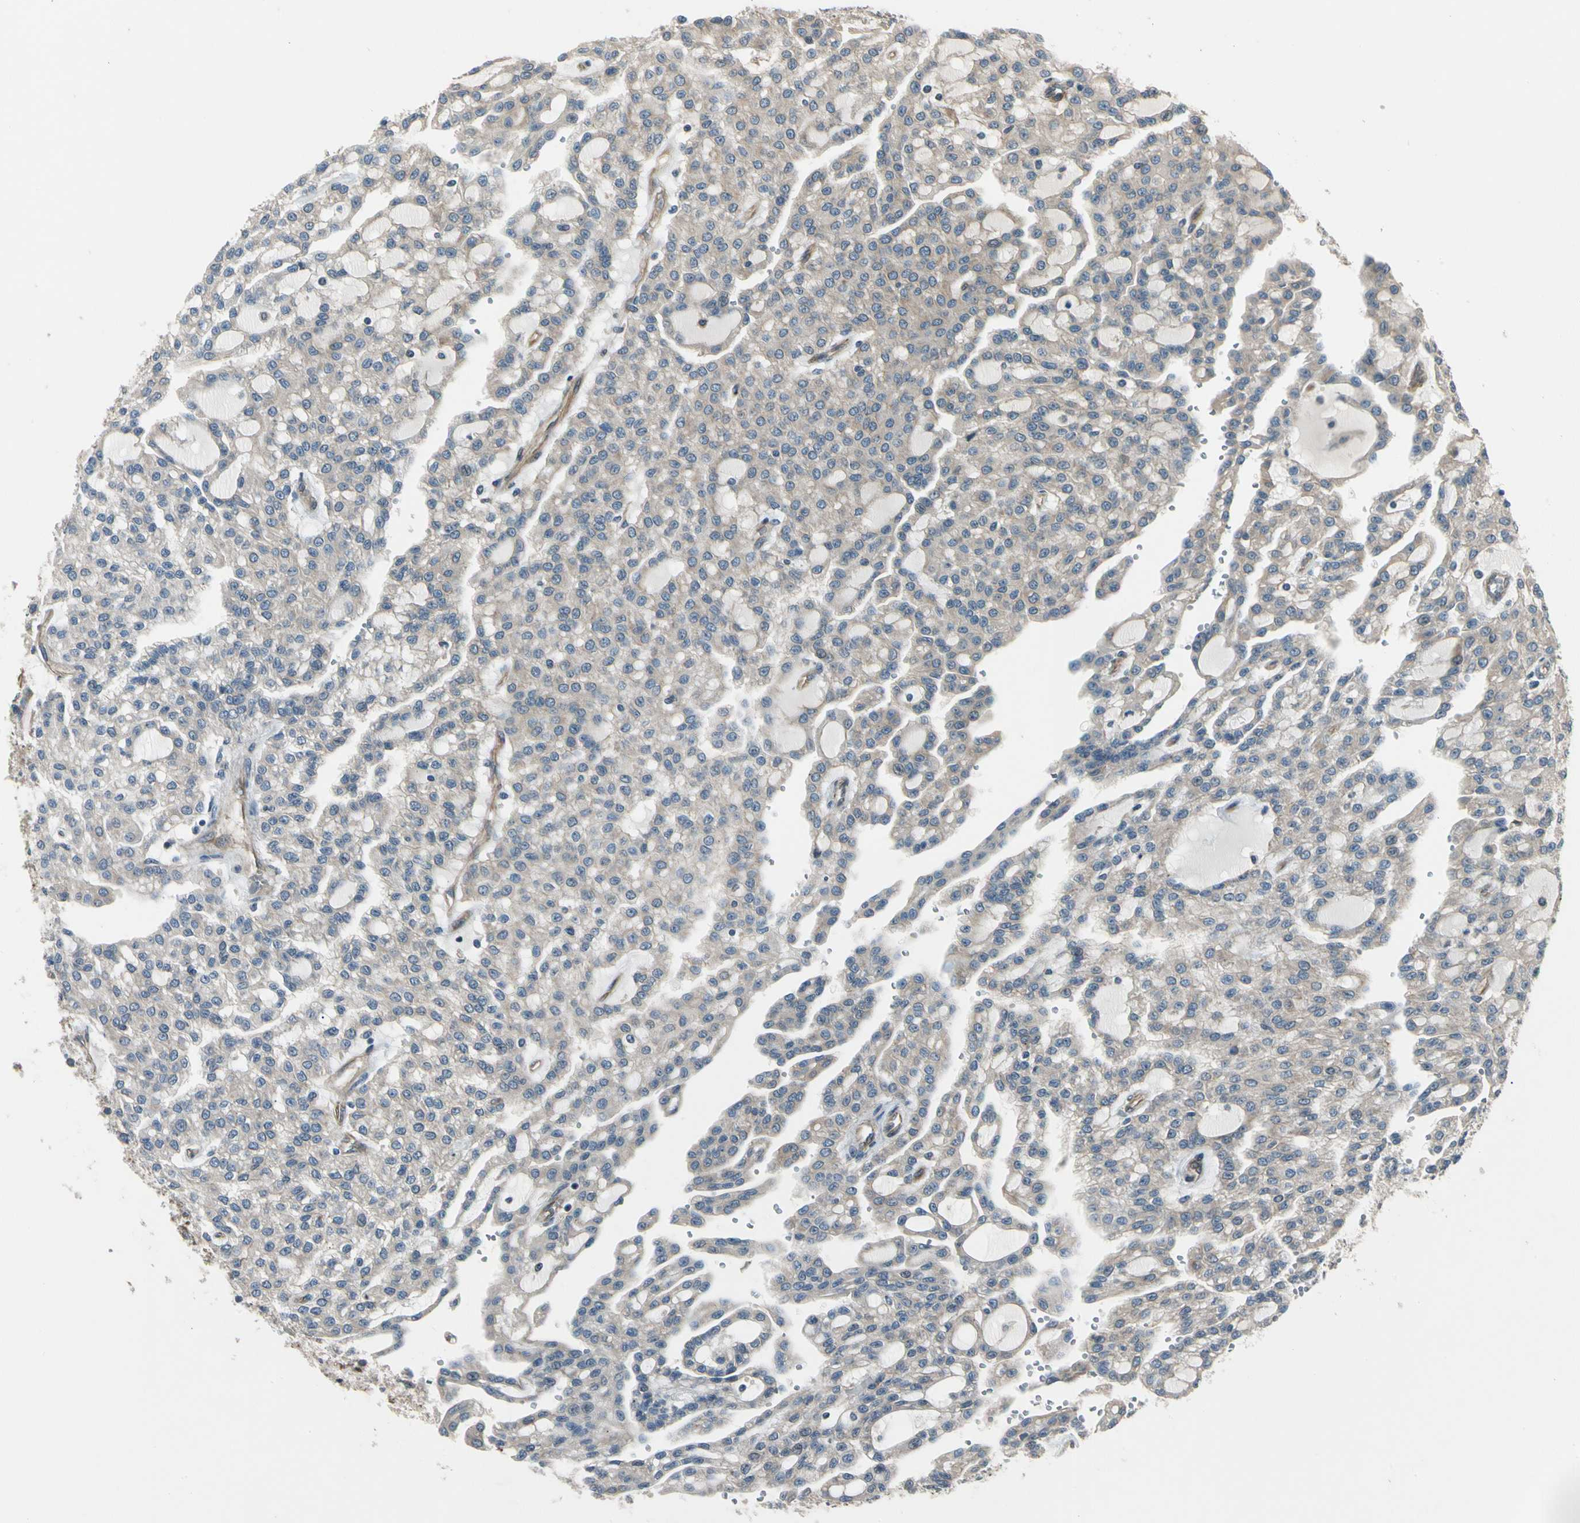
{"staining": {"intensity": "negative", "quantity": "none", "location": "none"}, "tissue": "renal cancer", "cell_type": "Tumor cells", "image_type": "cancer", "snomed": [{"axis": "morphology", "description": "Adenocarcinoma, NOS"}, {"axis": "topography", "description": "Kidney"}], "caption": "High magnification brightfield microscopy of renal cancer (adenocarcinoma) stained with DAB (3,3'-diaminobenzidine) (brown) and counterstained with hematoxylin (blue): tumor cells show no significant positivity.", "gene": "ROCK2", "patient": {"sex": "male", "age": 63}}